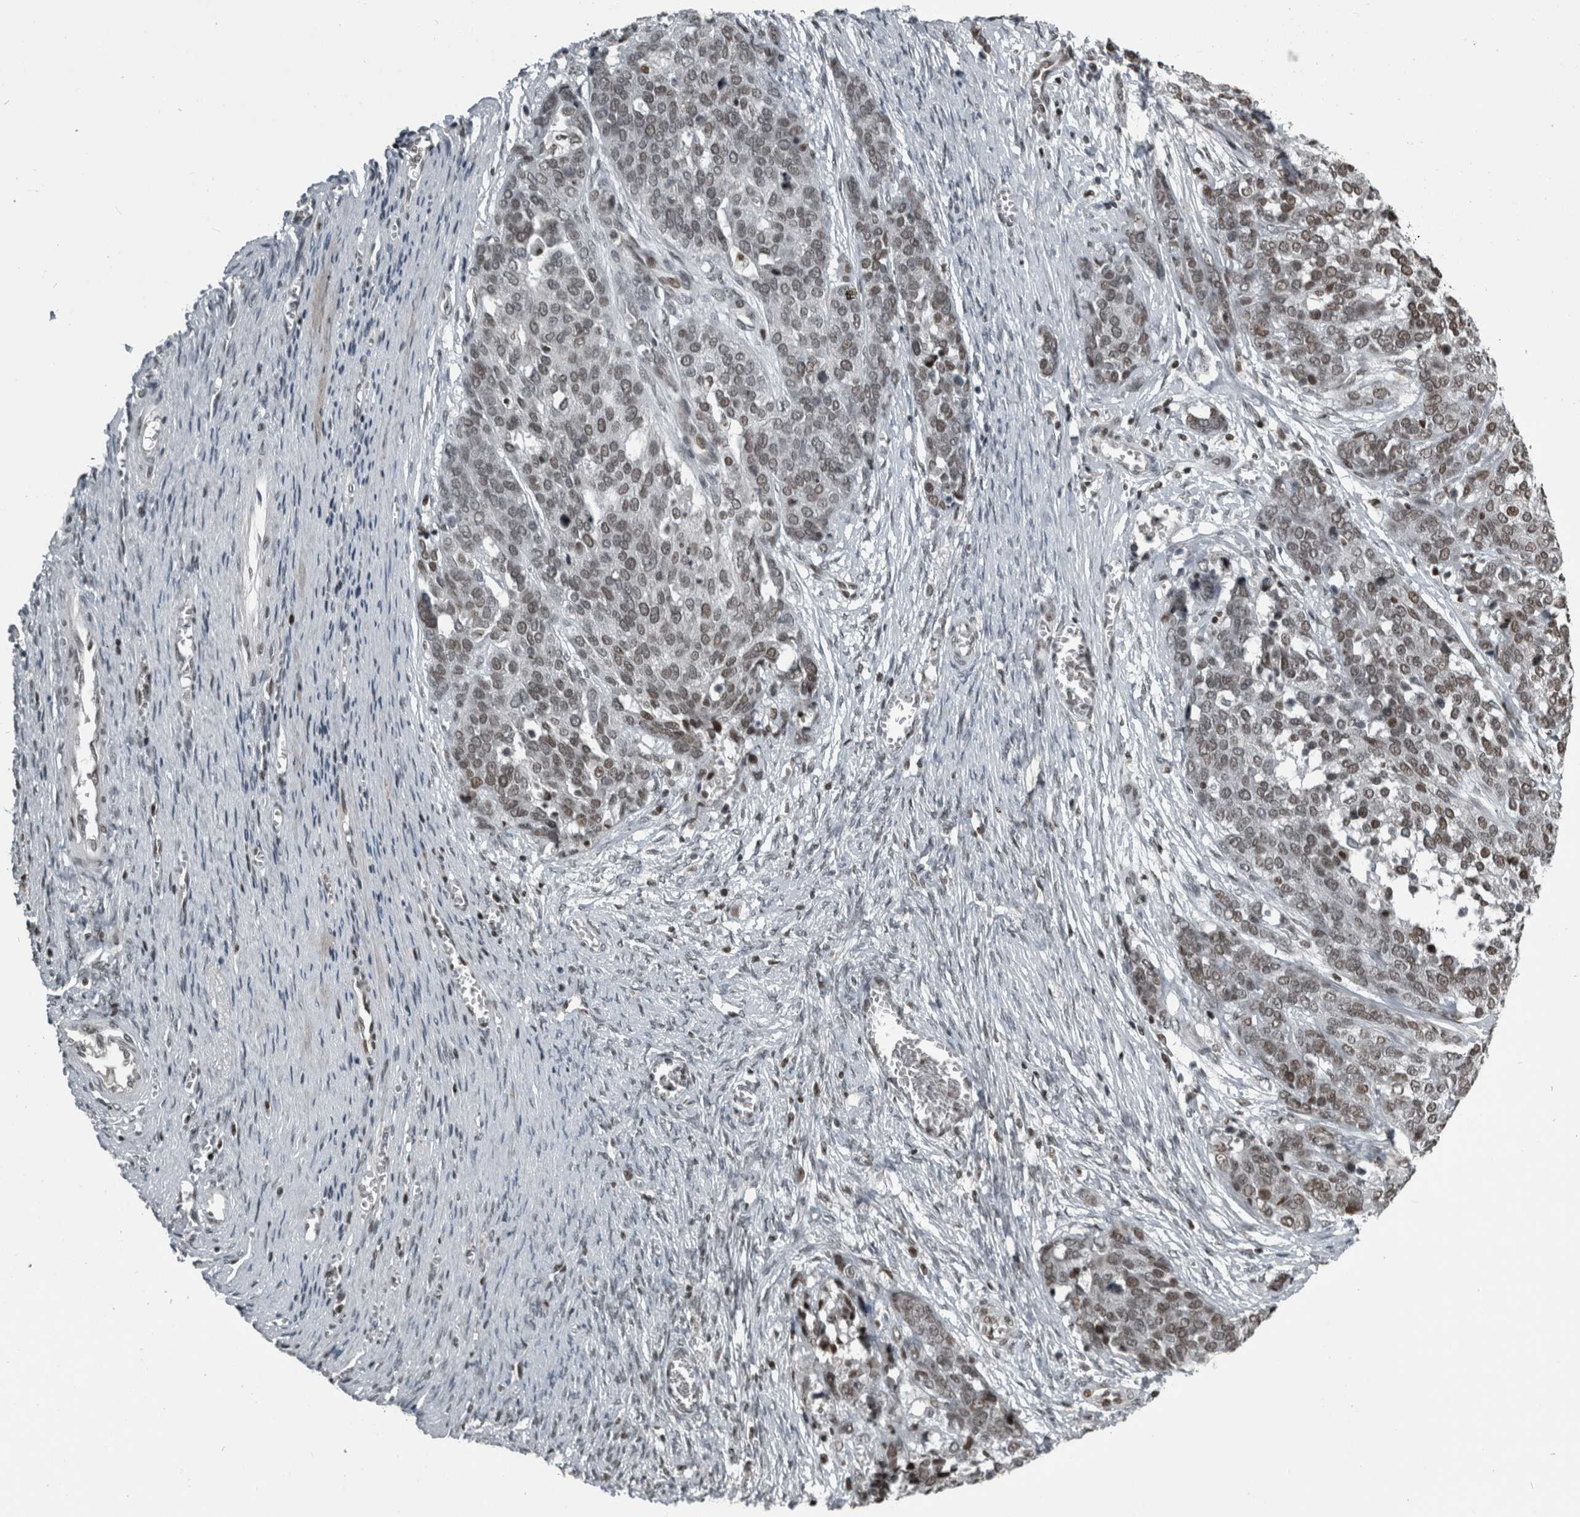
{"staining": {"intensity": "moderate", "quantity": "25%-75%", "location": "nuclear"}, "tissue": "ovarian cancer", "cell_type": "Tumor cells", "image_type": "cancer", "snomed": [{"axis": "morphology", "description": "Cystadenocarcinoma, serous, NOS"}, {"axis": "topography", "description": "Ovary"}], "caption": "Human ovarian serous cystadenocarcinoma stained with a protein marker shows moderate staining in tumor cells.", "gene": "UNC50", "patient": {"sex": "female", "age": 44}}